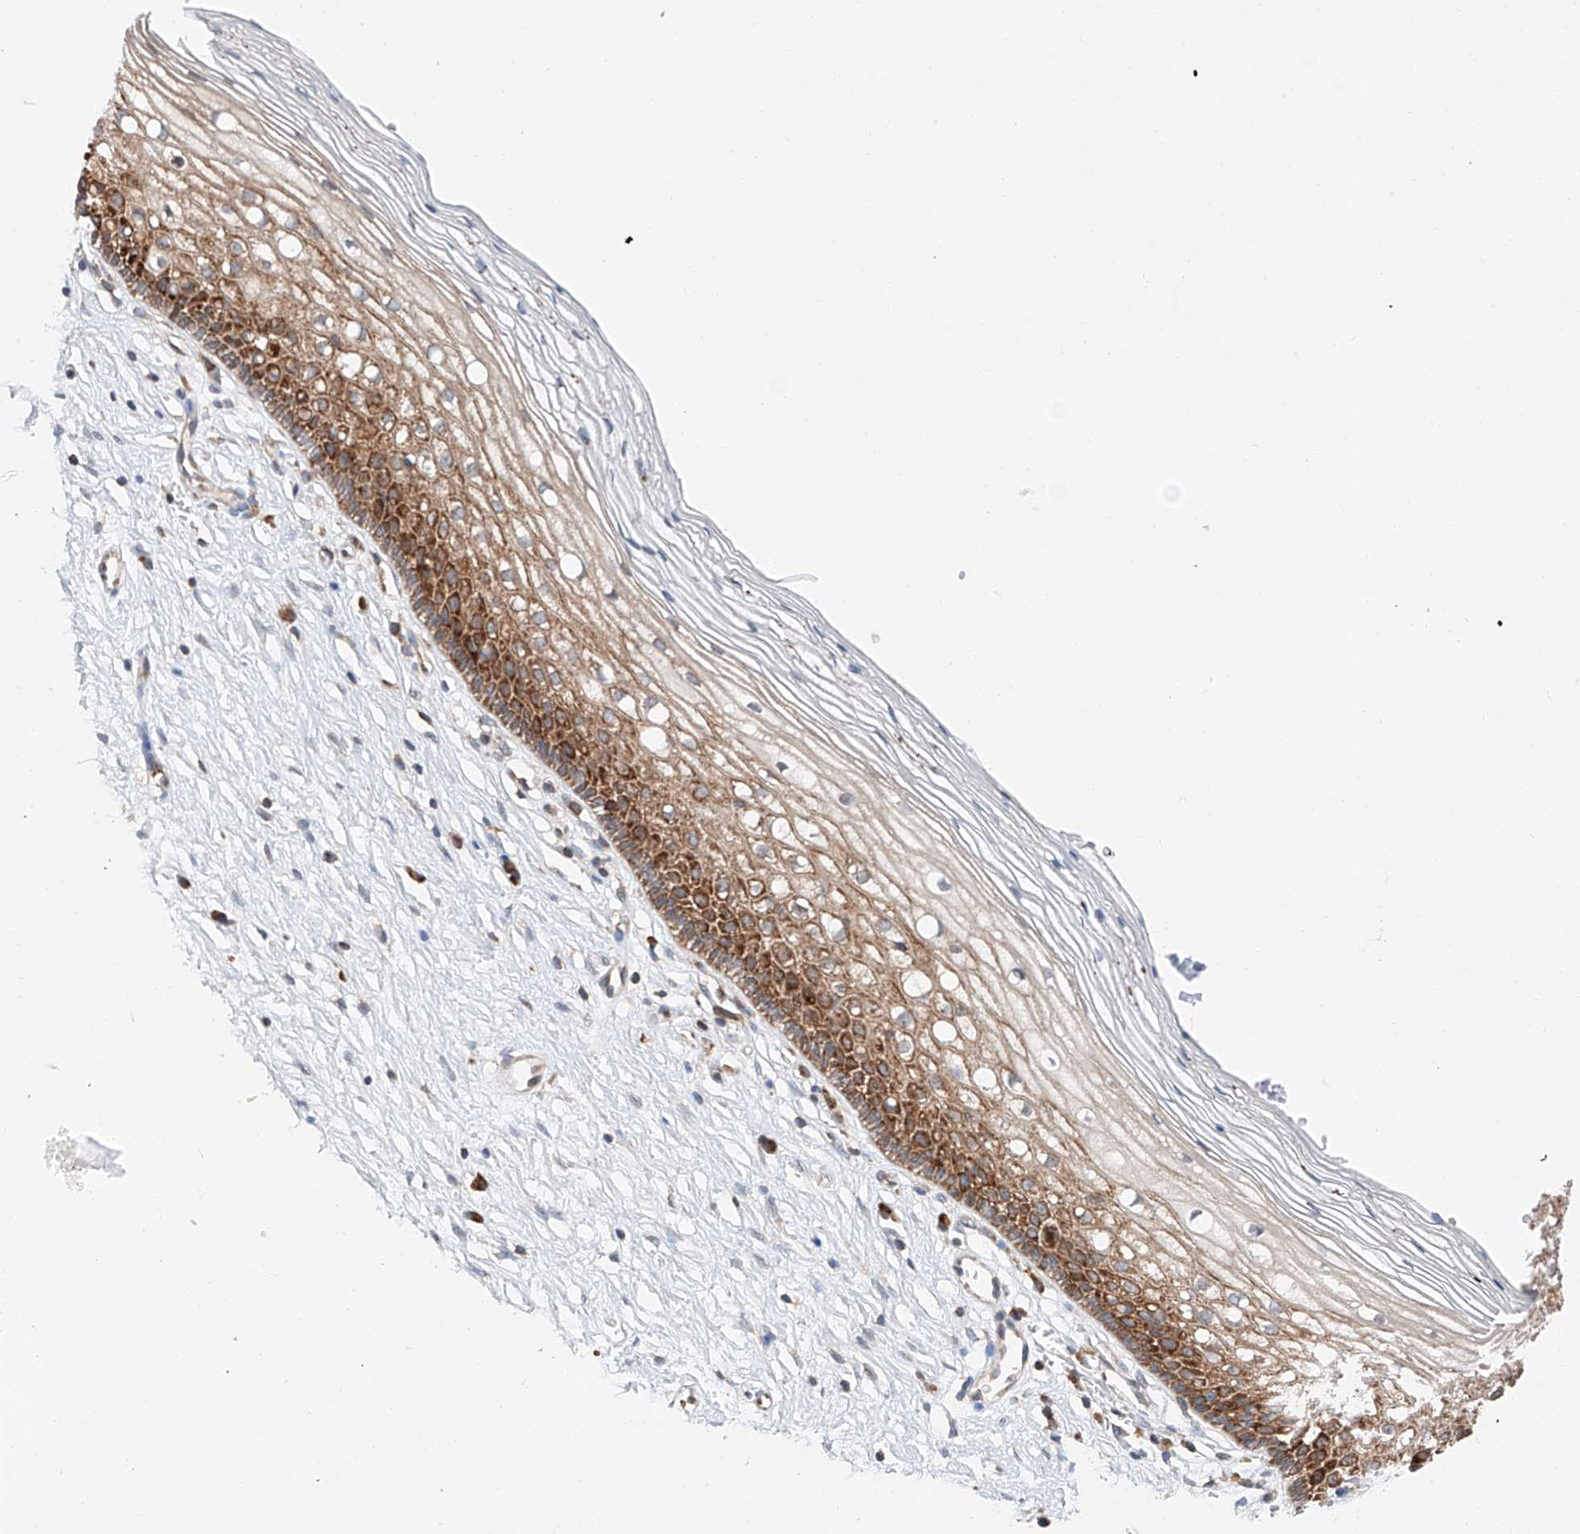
{"staining": {"intensity": "weak", "quantity": ">75%", "location": "cytoplasmic/membranous"}, "tissue": "cervix", "cell_type": "Glandular cells", "image_type": "normal", "snomed": [{"axis": "morphology", "description": "Normal tissue, NOS"}, {"axis": "topography", "description": "Cervix"}], "caption": "Protein positivity by IHC shows weak cytoplasmic/membranous positivity in approximately >75% of glandular cells in normal cervix.", "gene": "RUSC1", "patient": {"sex": "female", "age": 27}}